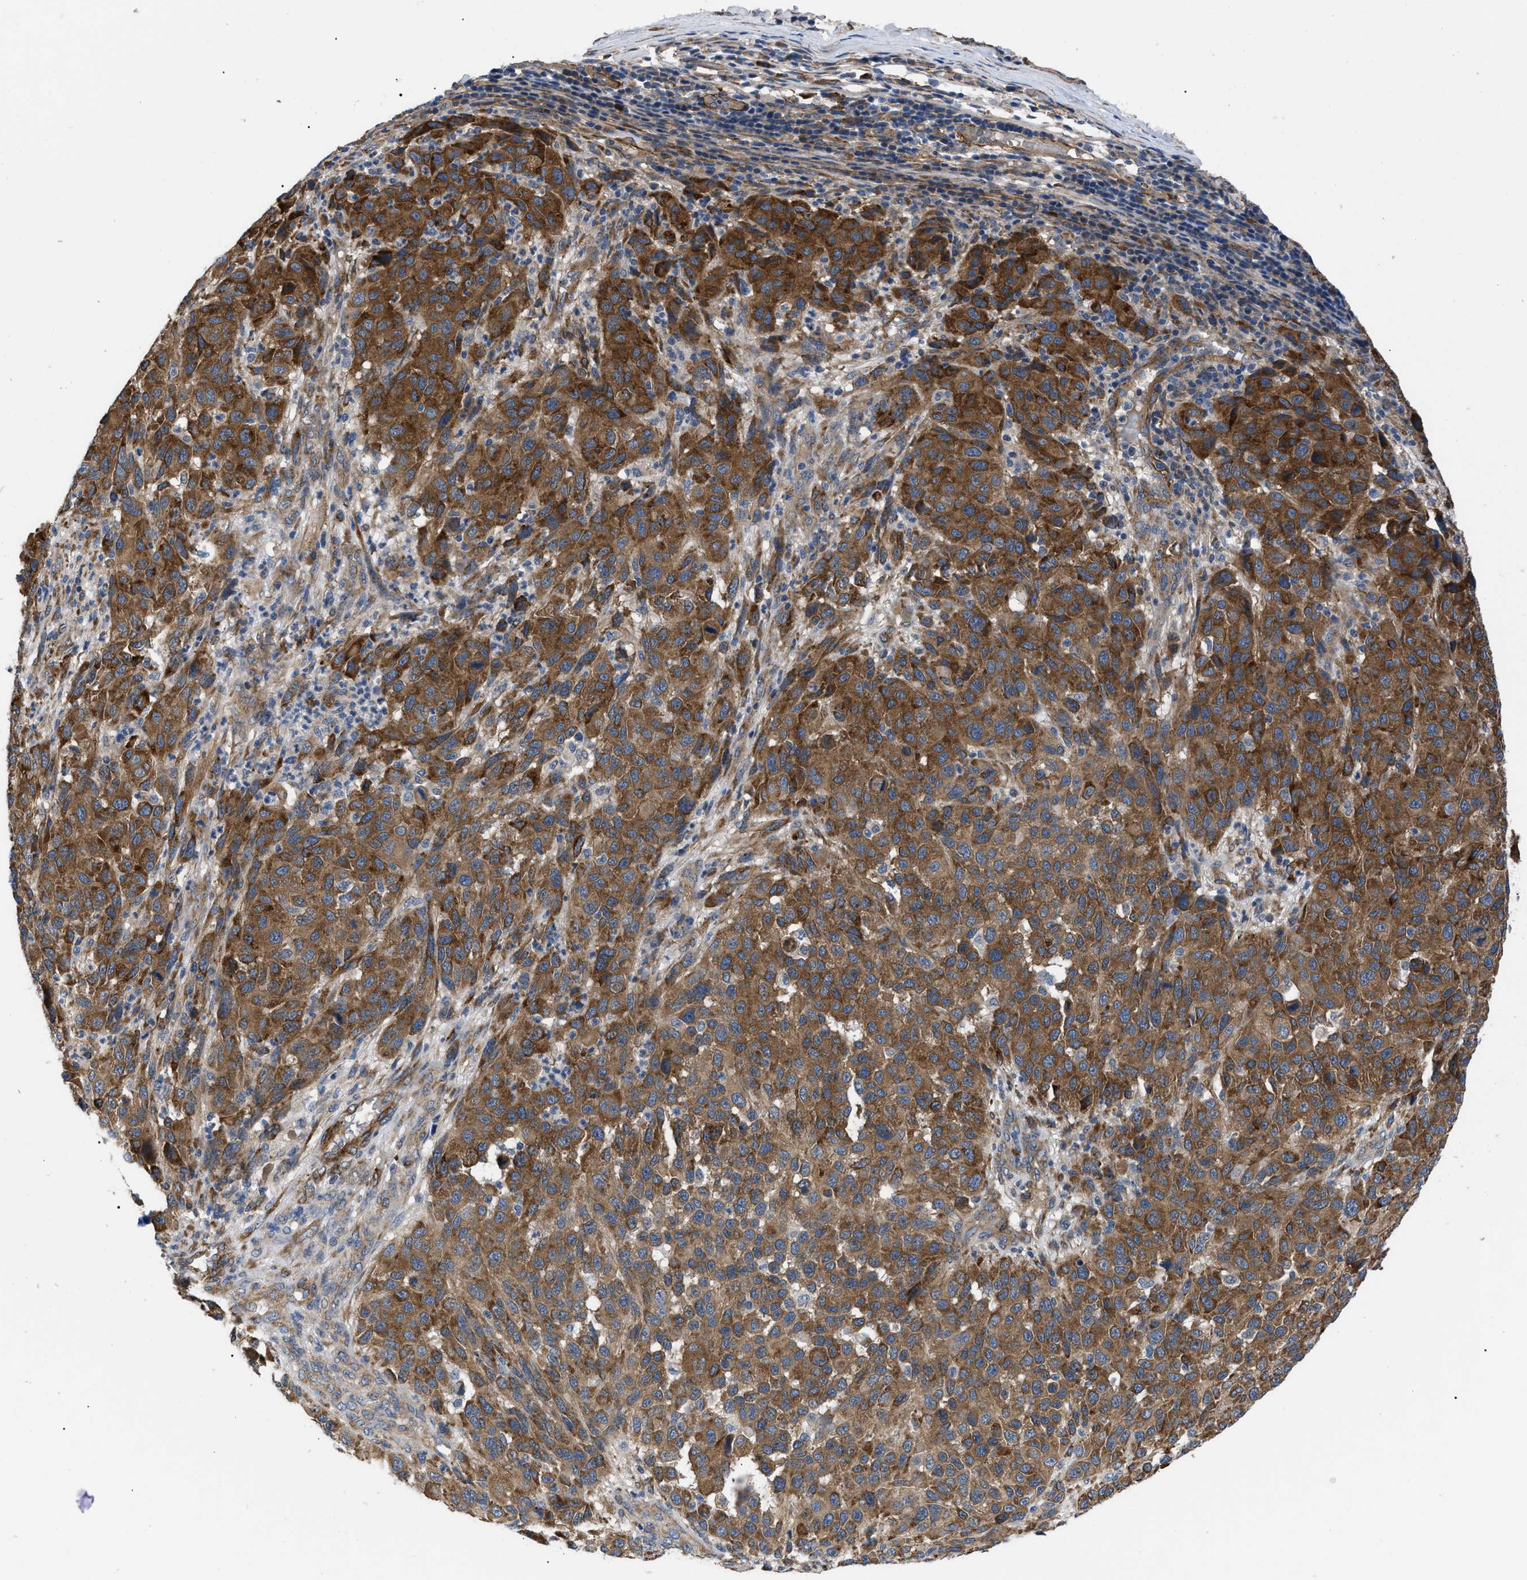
{"staining": {"intensity": "strong", "quantity": ">75%", "location": "cytoplasmic/membranous"}, "tissue": "melanoma", "cell_type": "Tumor cells", "image_type": "cancer", "snomed": [{"axis": "morphology", "description": "Malignant melanoma, Metastatic site"}, {"axis": "topography", "description": "Lymph node"}], "caption": "Immunohistochemistry photomicrograph of melanoma stained for a protein (brown), which displays high levels of strong cytoplasmic/membranous staining in approximately >75% of tumor cells.", "gene": "MYO10", "patient": {"sex": "male", "age": 61}}